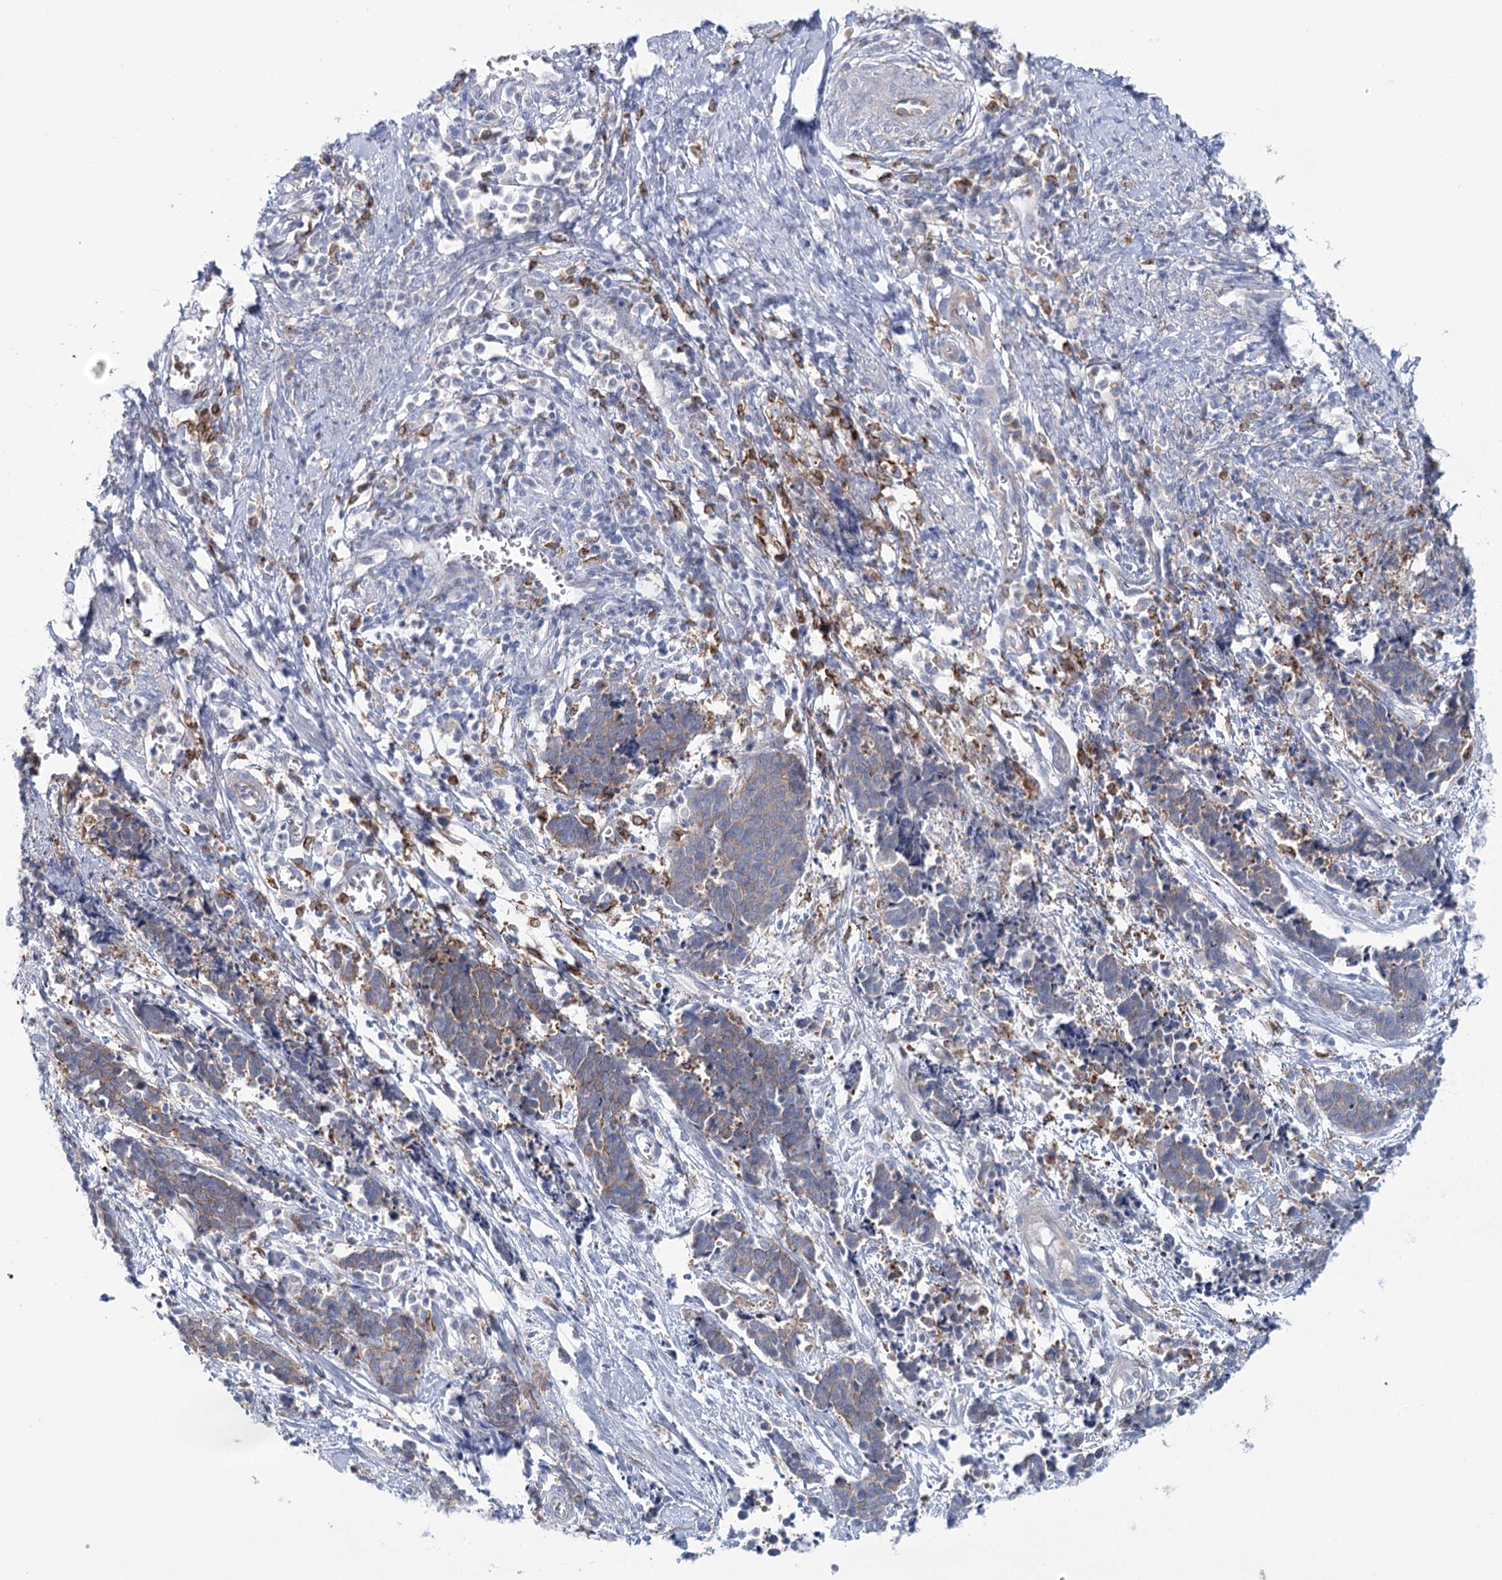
{"staining": {"intensity": "weak", "quantity": "<25%", "location": "cytoplasmic/membranous"}, "tissue": "cervical cancer", "cell_type": "Tumor cells", "image_type": "cancer", "snomed": [{"axis": "morphology", "description": "Squamous cell carcinoma, NOS"}, {"axis": "topography", "description": "Cervix"}], "caption": "A micrograph of squamous cell carcinoma (cervical) stained for a protein reveals no brown staining in tumor cells.", "gene": "CCDC88A", "patient": {"sex": "female", "age": 35}}